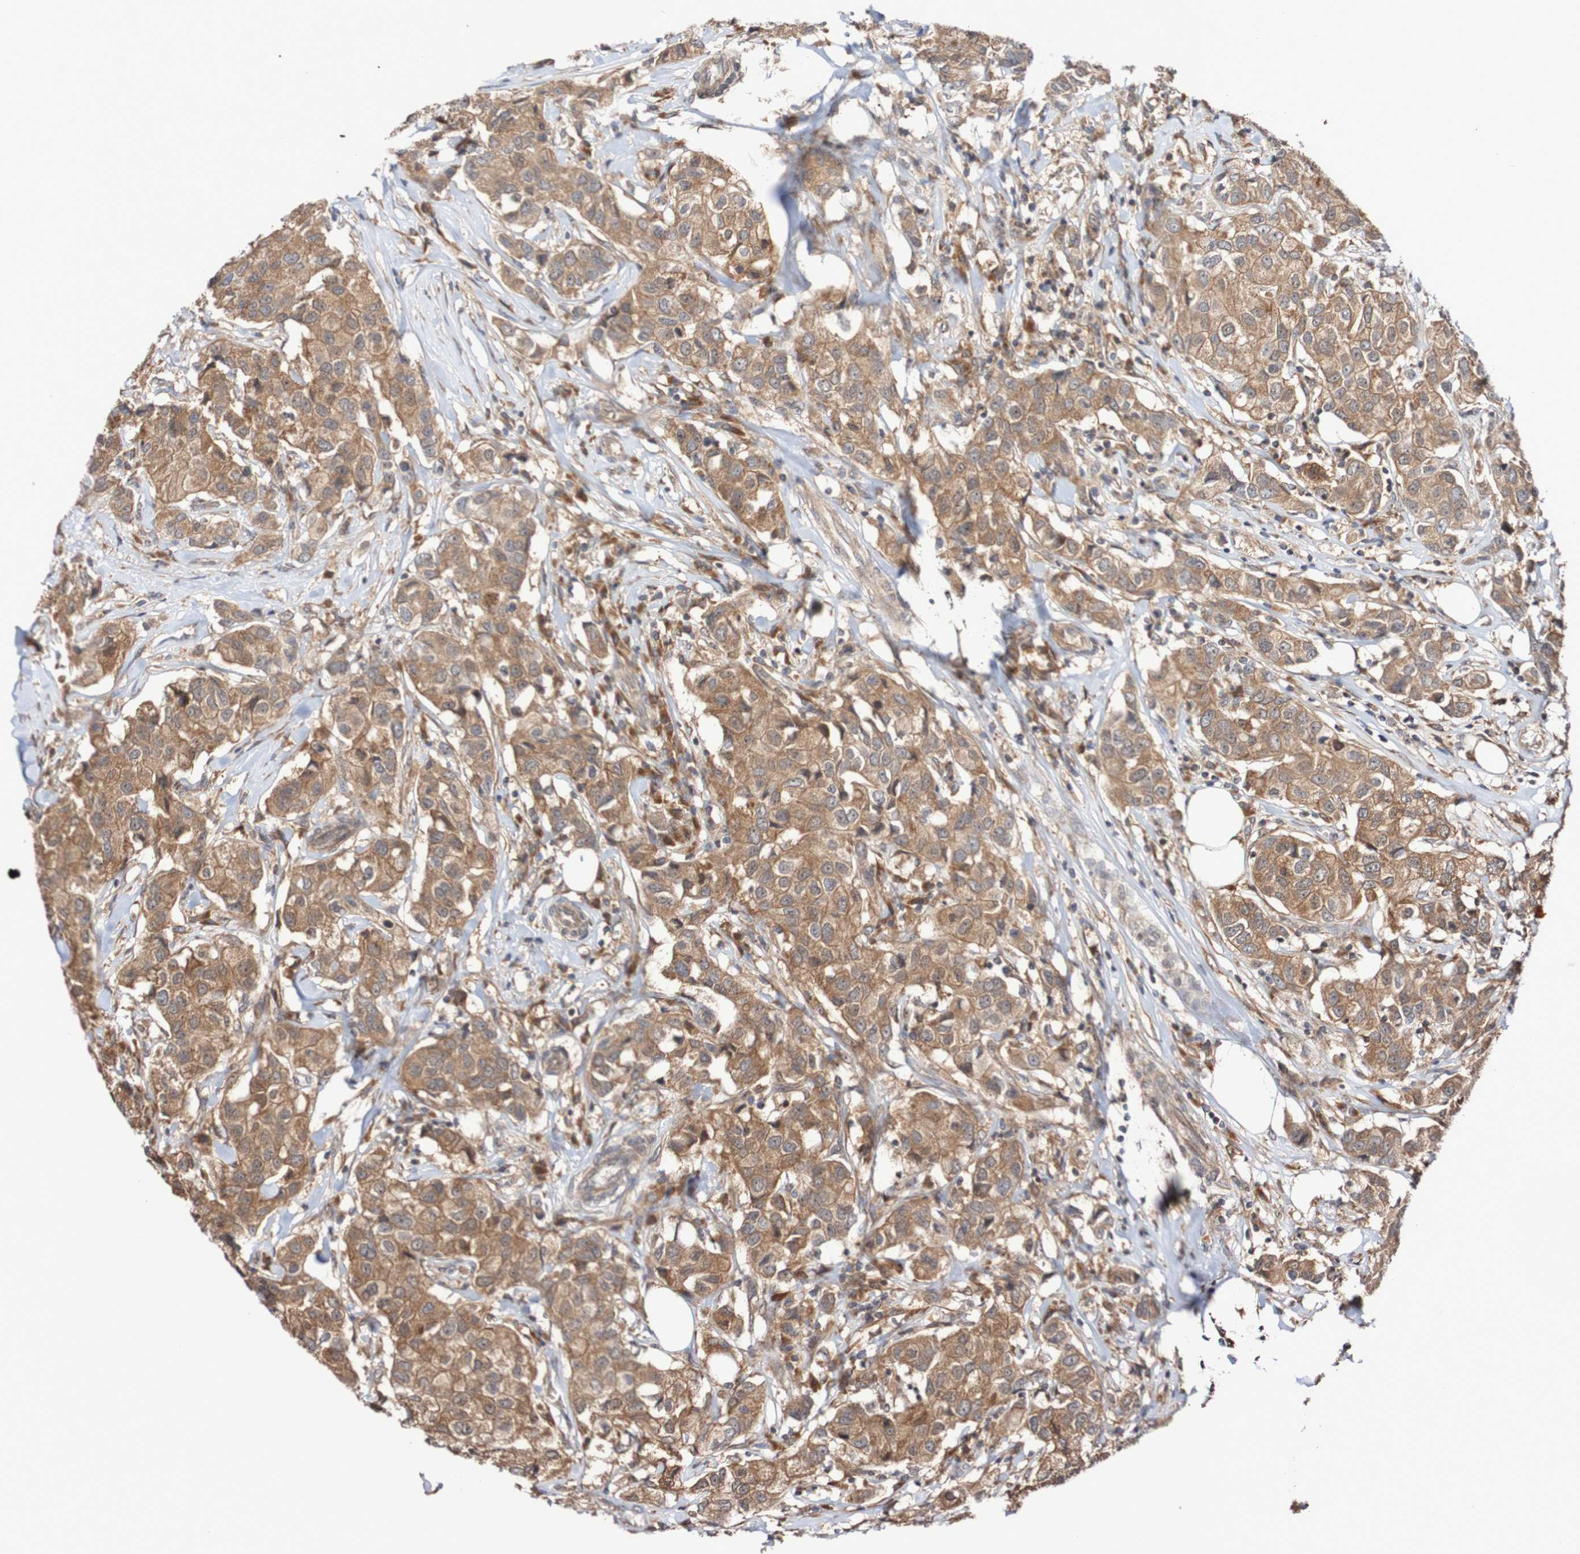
{"staining": {"intensity": "moderate", "quantity": ">75%", "location": "cytoplasmic/membranous"}, "tissue": "breast cancer", "cell_type": "Tumor cells", "image_type": "cancer", "snomed": [{"axis": "morphology", "description": "Duct carcinoma"}, {"axis": "topography", "description": "Breast"}], "caption": "Immunohistochemical staining of invasive ductal carcinoma (breast) exhibits medium levels of moderate cytoplasmic/membranous protein expression in approximately >75% of tumor cells. Ihc stains the protein of interest in brown and the nuclei are stained blue.", "gene": "PHPT1", "patient": {"sex": "female", "age": 80}}